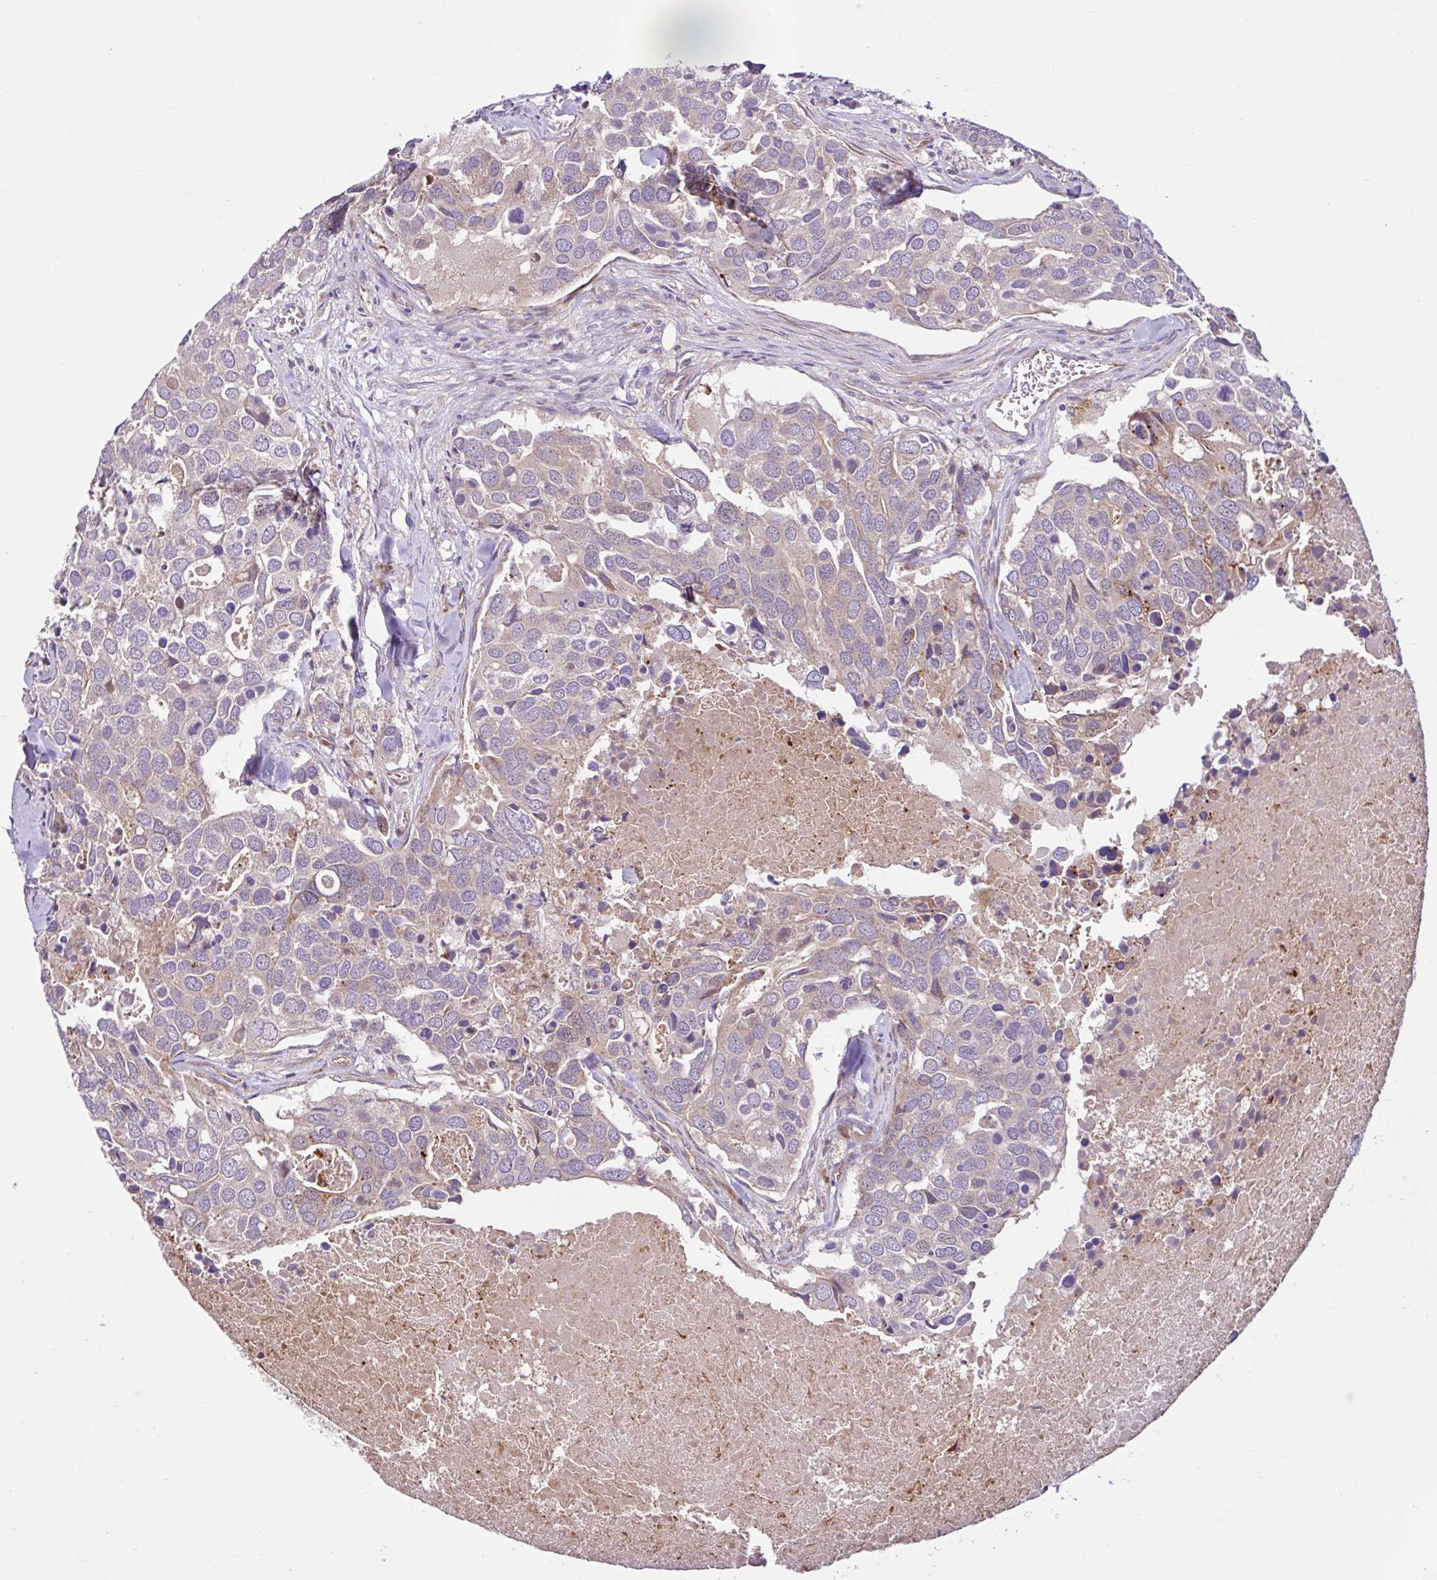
{"staining": {"intensity": "weak", "quantity": "25%-75%", "location": "cytoplasmic/membranous"}, "tissue": "breast cancer", "cell_type": "Tumor cells", "image_type": "cancer", "snomed": [{"axis": "morphology", "description": "Duct carcinoma"}, {"axis": "topography", "description": "Breast"}], "caption": "Breast cancer (infiltrating ductal carcinoma) stained with DAB (3,3'-diaminobenzidine) immunohistochemistry exhibits low levels of weak cytoplasmic/membranous positivity in about 25%-75% of tumor cells.", "gene": "NTPCR", "patient": {"sex": "female", "age": 83}}